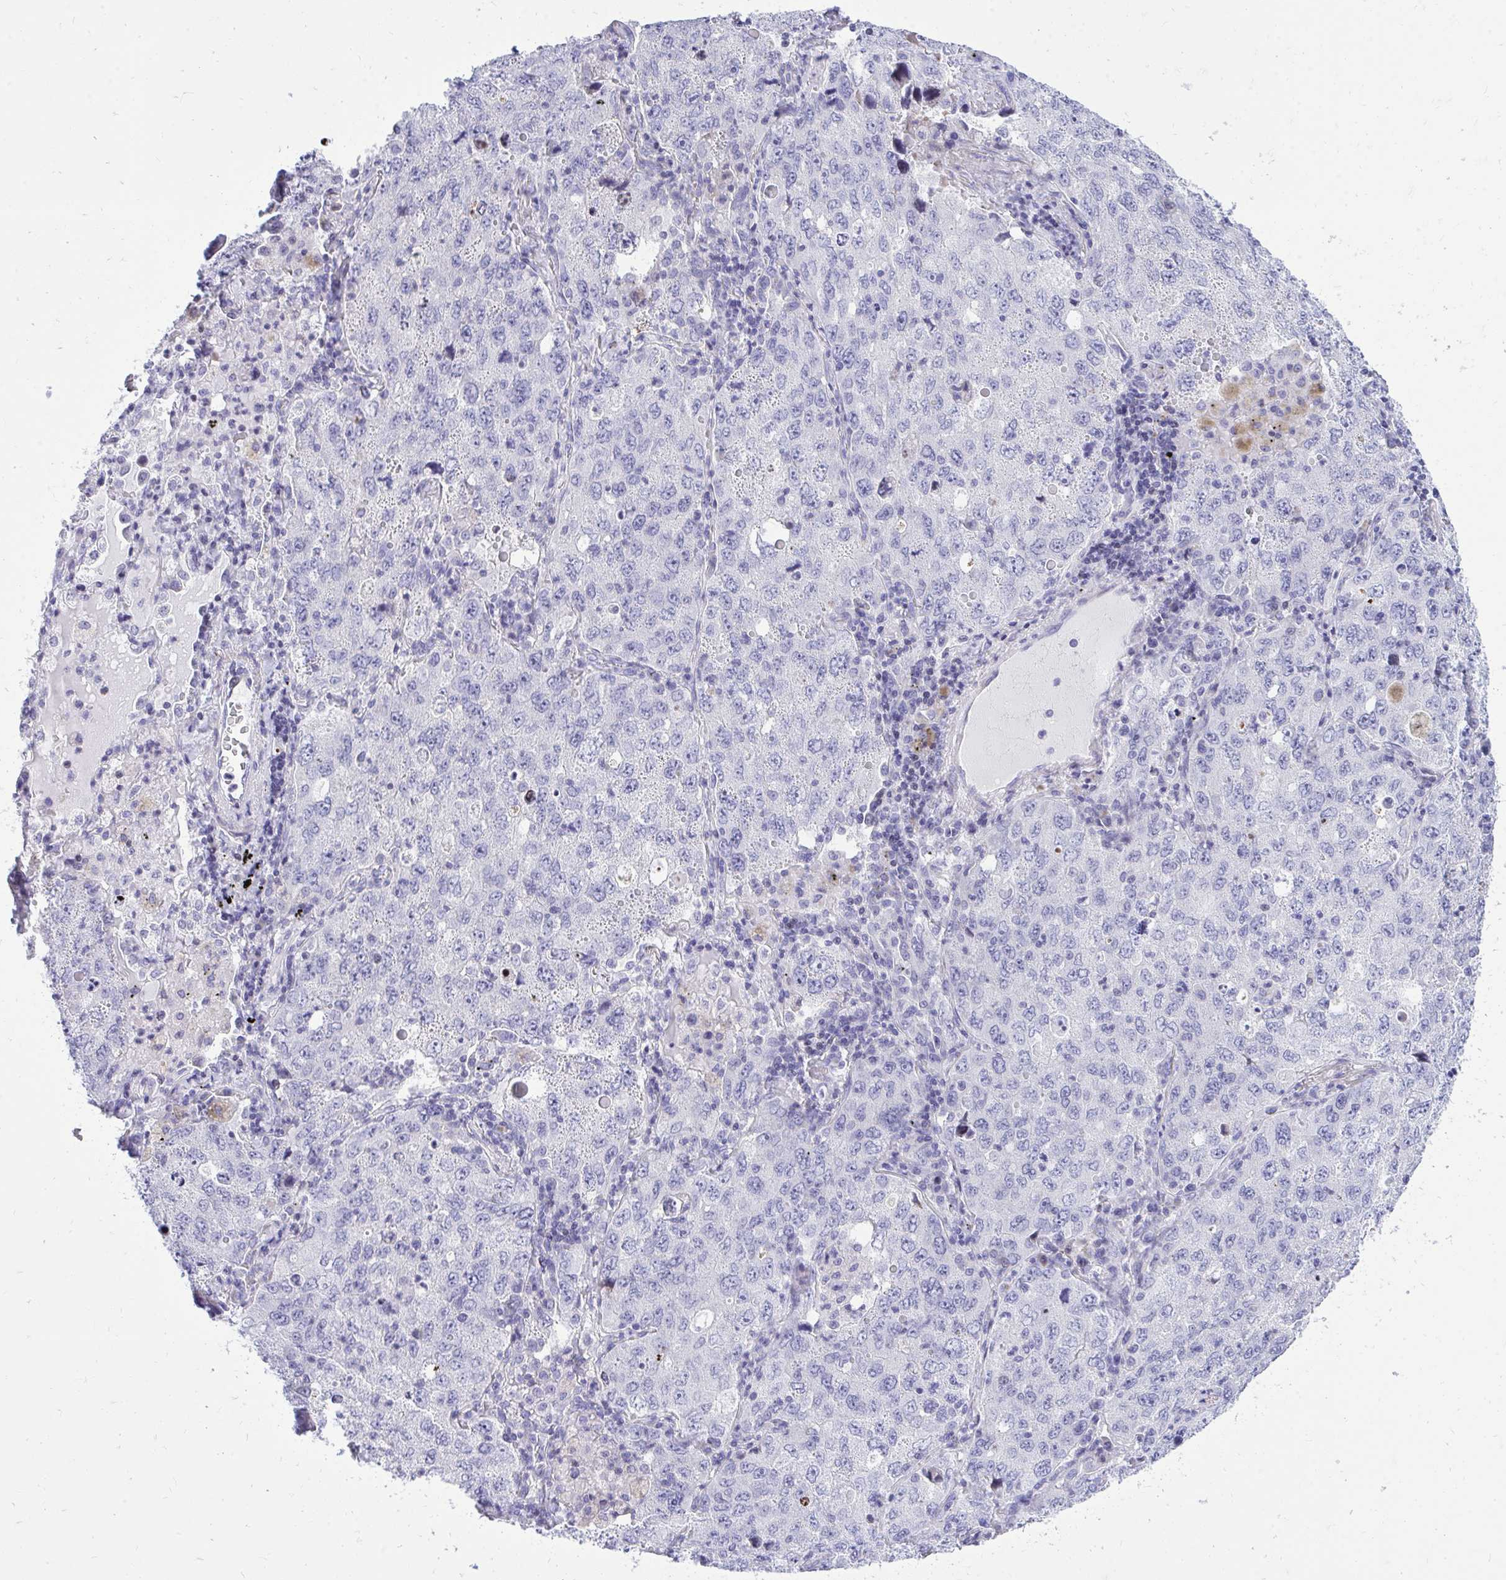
{"staining": {"intensity": "negative", "quantity": "none", "location": "none"}, "tissue": "lung cancer", "cell_type": "Tumor cells", "image_type": "cancer", "snomed": [{"axis": "morphology", "description": "Adenocarcinoma, NOS"}, {"axis": "topography", "description": "Lung"}], "caption": "Immunohistochemistry (IHC) of lung adenocarcinoma displays no staining in tumor cells.", "gene": "GABRA1", "patient": {"sex": "female", "age": 57}}